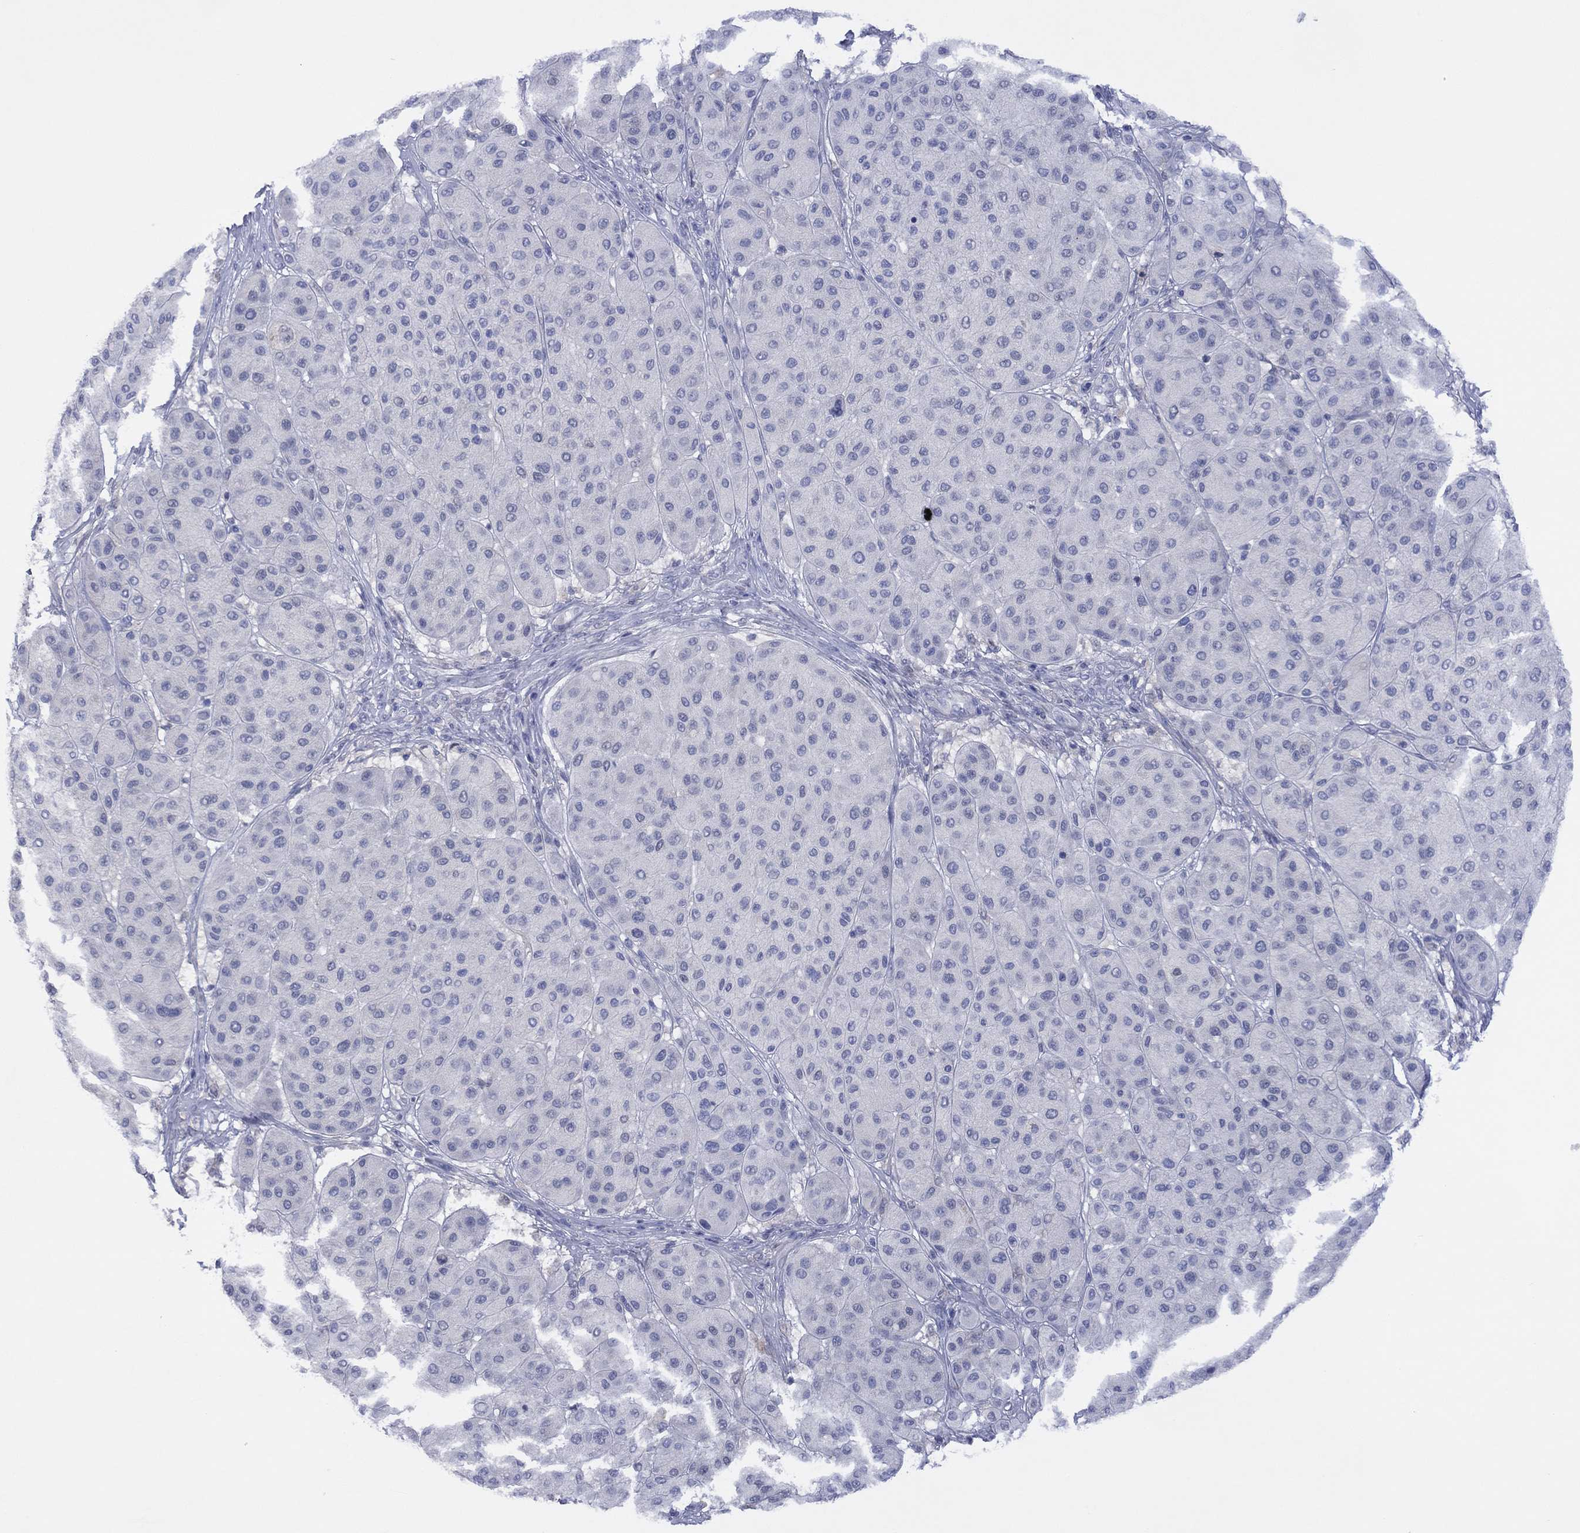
{"staining": {"intensity": "negative", "quantity": "none", "location": "none"}, "tissue": "melanoma", "cell_type": "Tumor cells", "image_type": "cancer", "snomed": [{"axis": "morphology", "description": "Malignant melanoma, Metastatic site"}, {"axis": "topography", "description": "Smooth muscle"}], "caption": "Micrograph shows no significant protein positivity in tumor cells of malignant melanoma (metastatic site). The staining was performed using DAB (3,3'-diaminobenzidine) to visualize the protein expression in brown, while the nuclei were stained in blue with hematoxylin (Magnification: 20x).", "gene": "CYP2B6", "patient": {"sex": "male", "age": 41}}